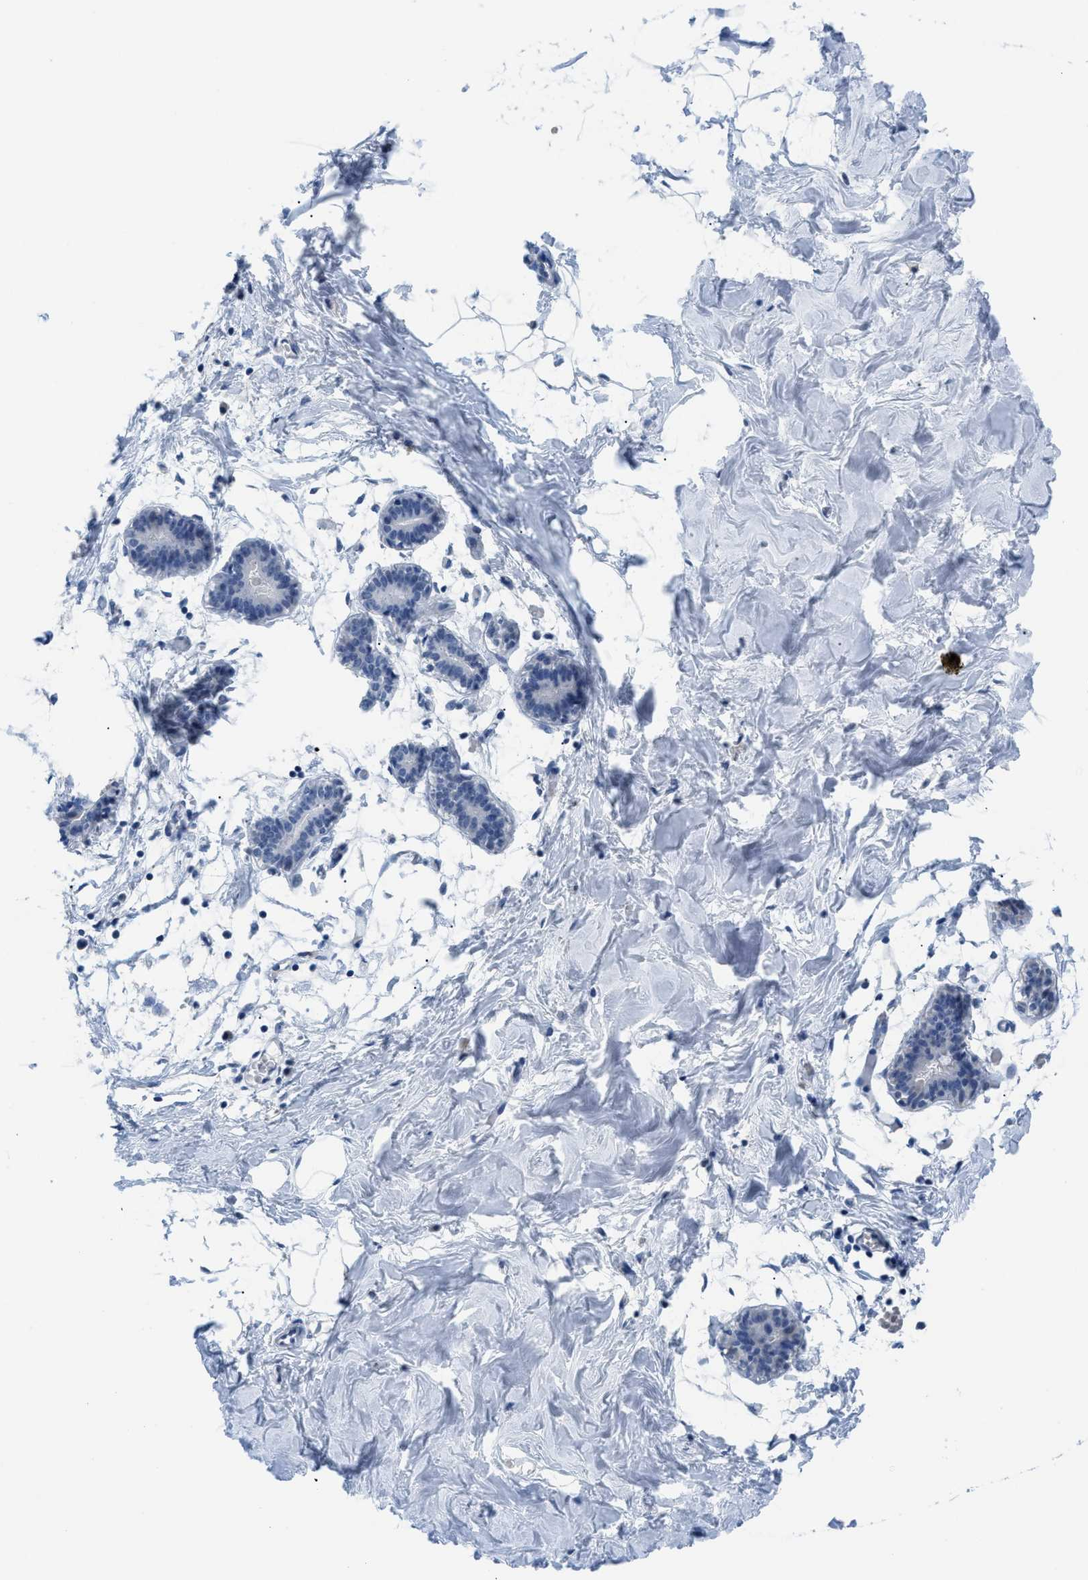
{"staining": {"intensity": "negative", "quantity": "none", "location": "none"}, "tissue": "breast", "cell_type": "Adipocytes", "image_type": "normal", "snomed": [{"axis": "morphology", "description": "Normal tissue, NOS"}, {"axis": "topography", "description": "Breast"}], "caption": "This is a histopathology image of immunohistochemistry (IHC) staining of benign breast, which shows no expression in adipocytes.", "gene": "PSAT1", "patient": {"sex": "female", "age": 27}}